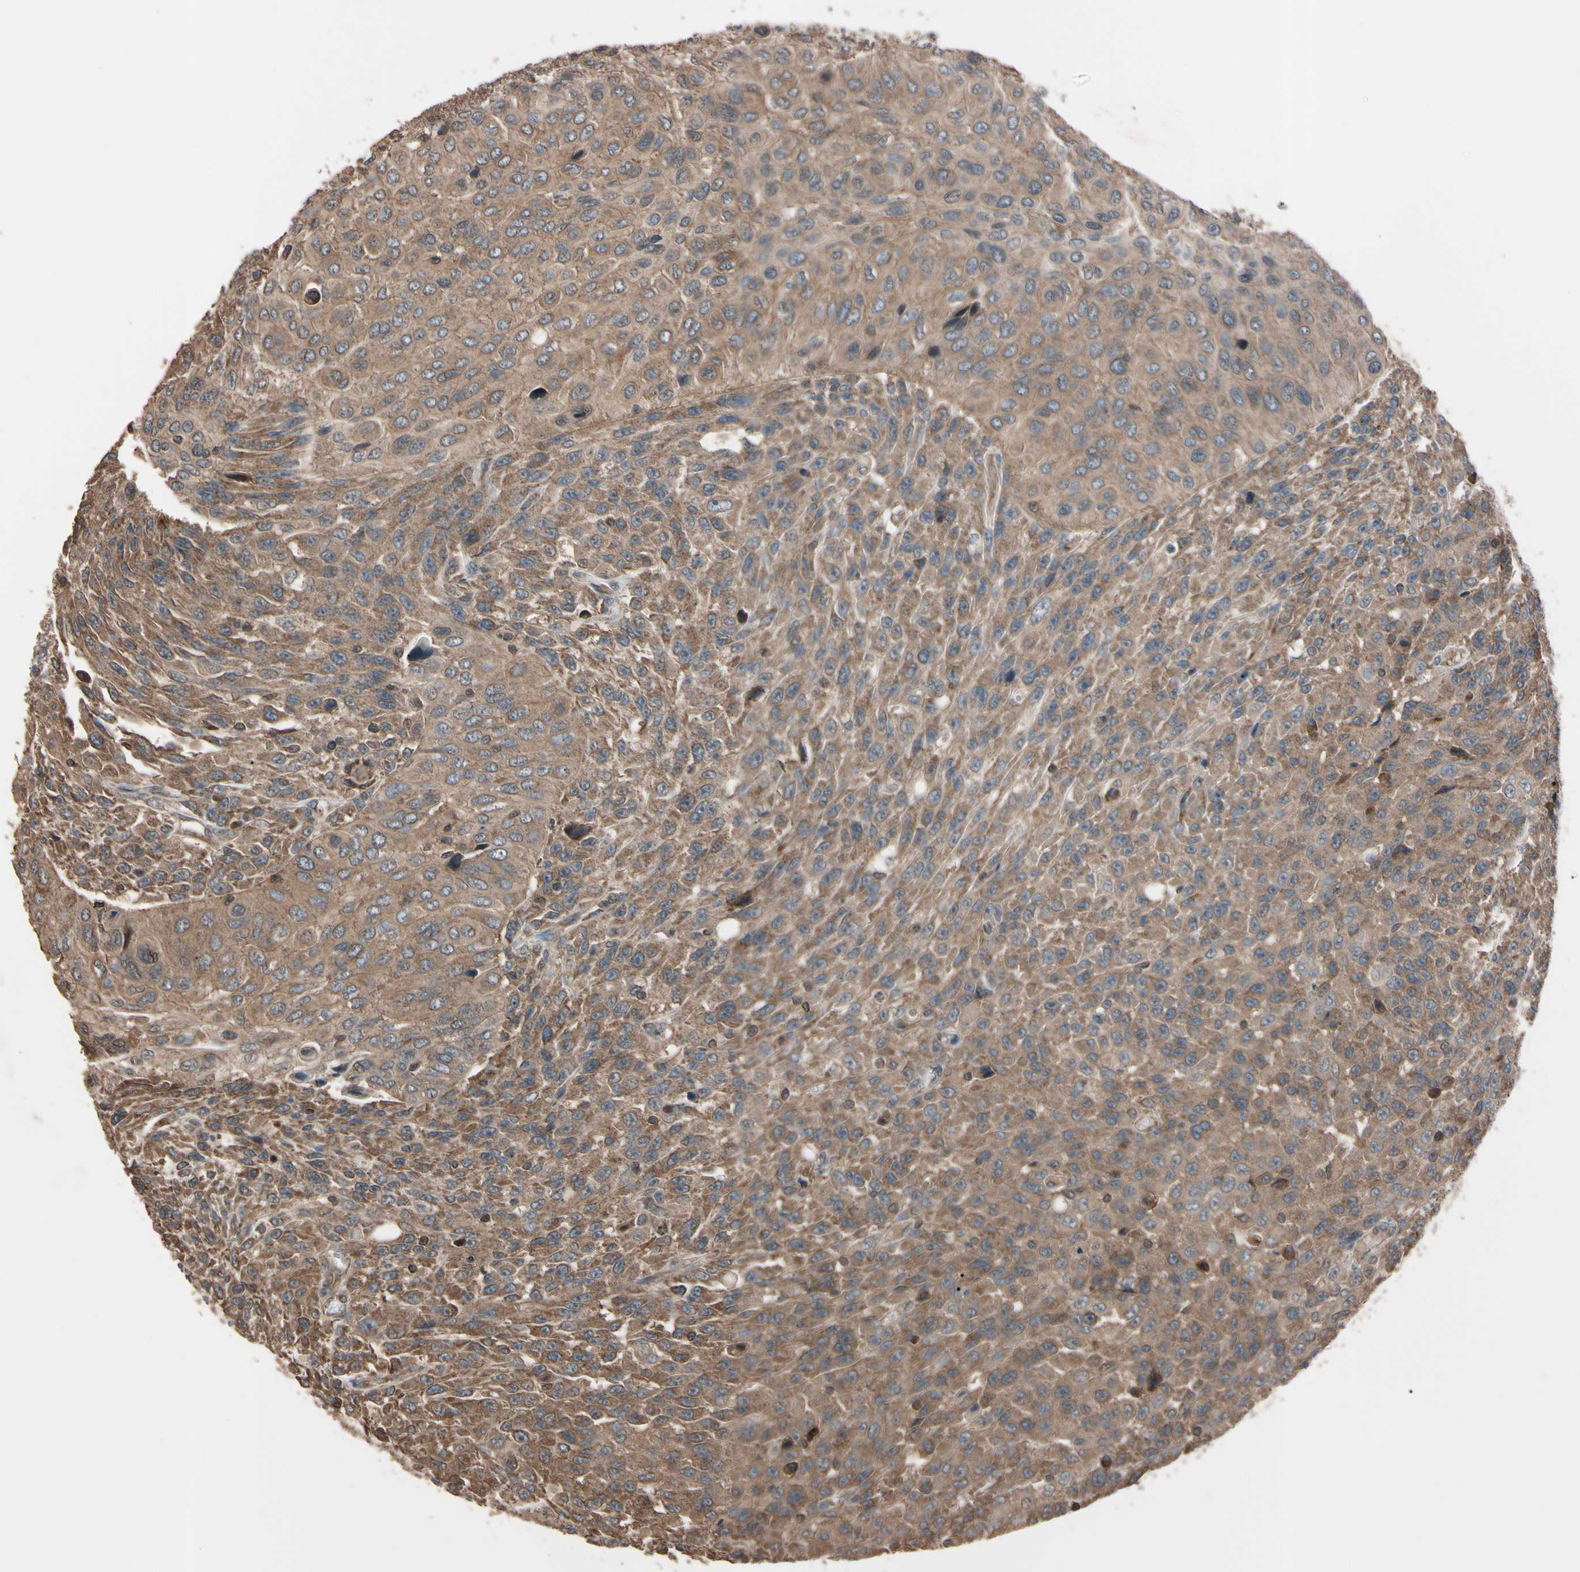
{"staining": {"intensity": "moderate", "quantity": "<25%", "location": "cytoplasmic/membranous"}, "tissue": "urothelial cancer", "cell_type": "Tumor cells", "image_type": "cancer", "snomed": [{"axis": "morphology", "description": "Urothelial carcinoma, High grade"}, {"axis": "topography", "description": "Urinary bladder"}], "caption": "Immunohistochemistry (IHC) micrograph of neoplastic tissue: urothelial cancer stained using immunohistochemistry reveals low levels of moderate protein expression localized specifically in the cytoplasmic/membranous of tumor cells, appearing as a cytoplasmic/membranous brown color.", "gene": "TNFRSF1A", "patient": {"sex": "male", "age": 66}}